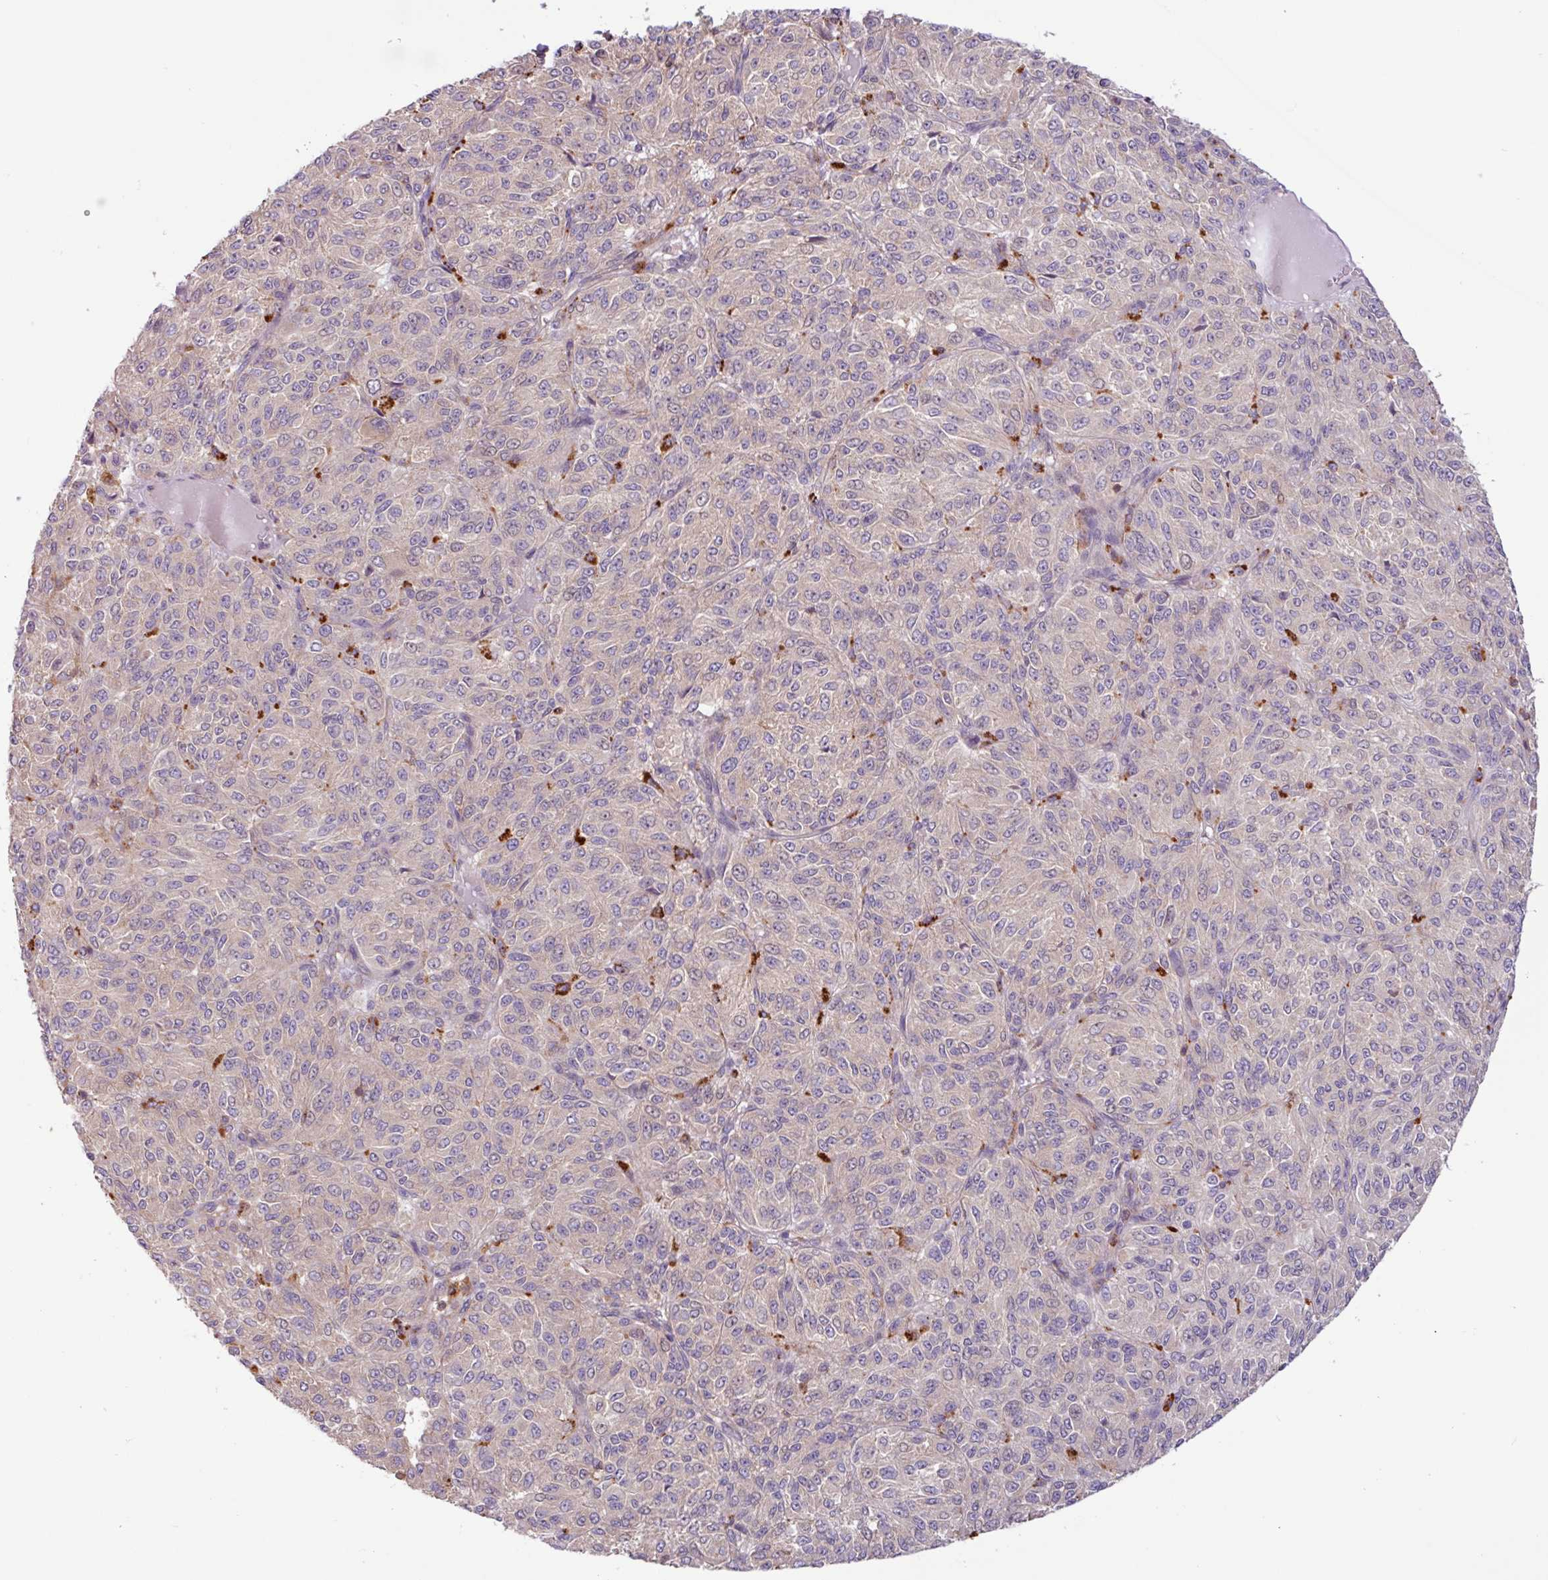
{"staining": {"intensity": "negative", "quantity": "none", "location": "none"}, "tissue": "melanoma", "cell_type": "Tumor cells", "image_type": "cancer", "snomed": [{"axis": "morphology", "description": "Malignant melanoma, Metastatic site"}, {"axis": "topography", "description": "Brain"}], "caption": "An immunohistochemistry photomicrograph of malignant melanoma (metastatic site) is shown. There is no staining in tumor cells of malignant melanoma (metastatic site).", "gene": "ACTR3", "patient": {"sex": "female", "age": 56}}